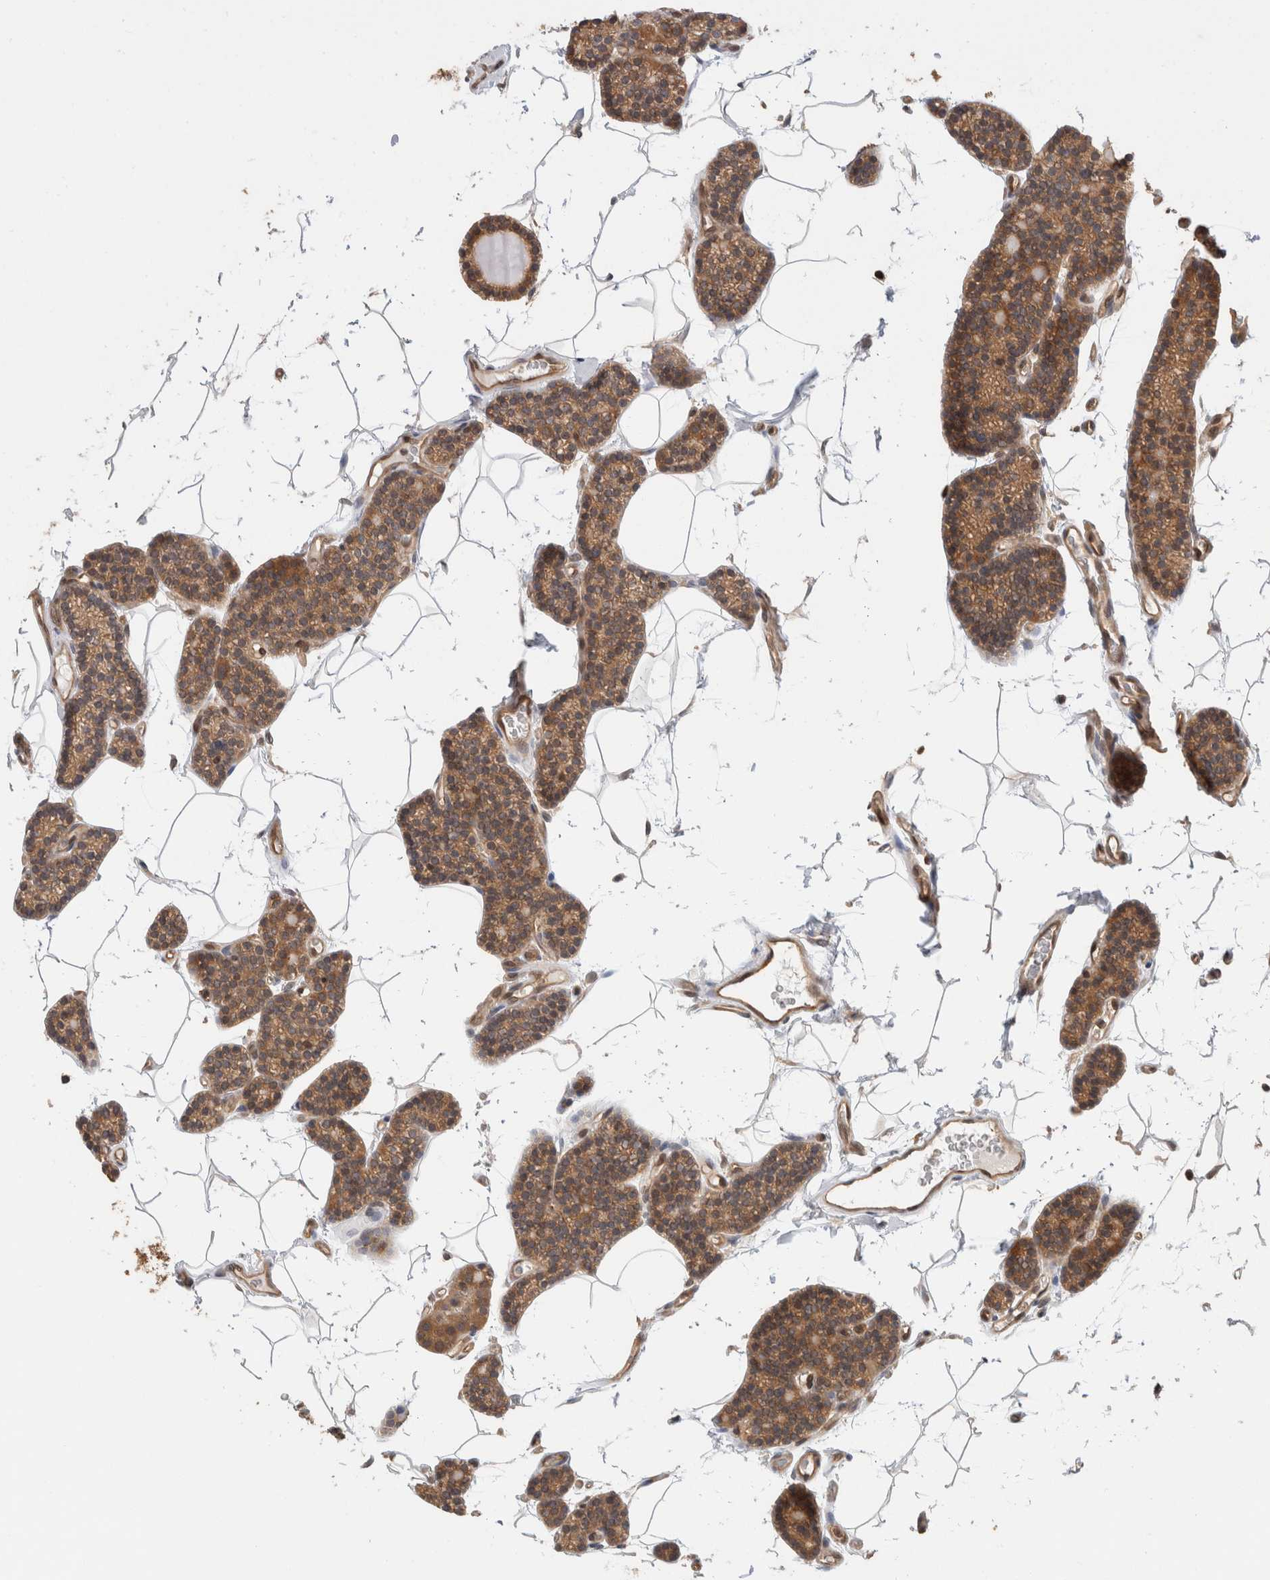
{"staining": {"intensity": "moderate", "quantity": ">75%", "location": "cytoplasmic/membranous"}, "tissue": "parathyroid gland", "cell_type": "Glandular cells", "image_type": "normal", "snomed": [{"axis": "morphology", "description": "Normal tissue, NOS"}, {"axis": "topography", "description": "Parathyroid gland"}], "caption": "IHC (DAB (3,3'-diaminobenzidine)) staining of benign human parathyroid gland reveals moderate cytoplasmic/membranous protein positivity in about >75% of glandular cells. The protein is shown in brown color, while the nuclei are stained blue.", "gene": "PFDN4", "patient": {"sex": "male", "age": 52}}